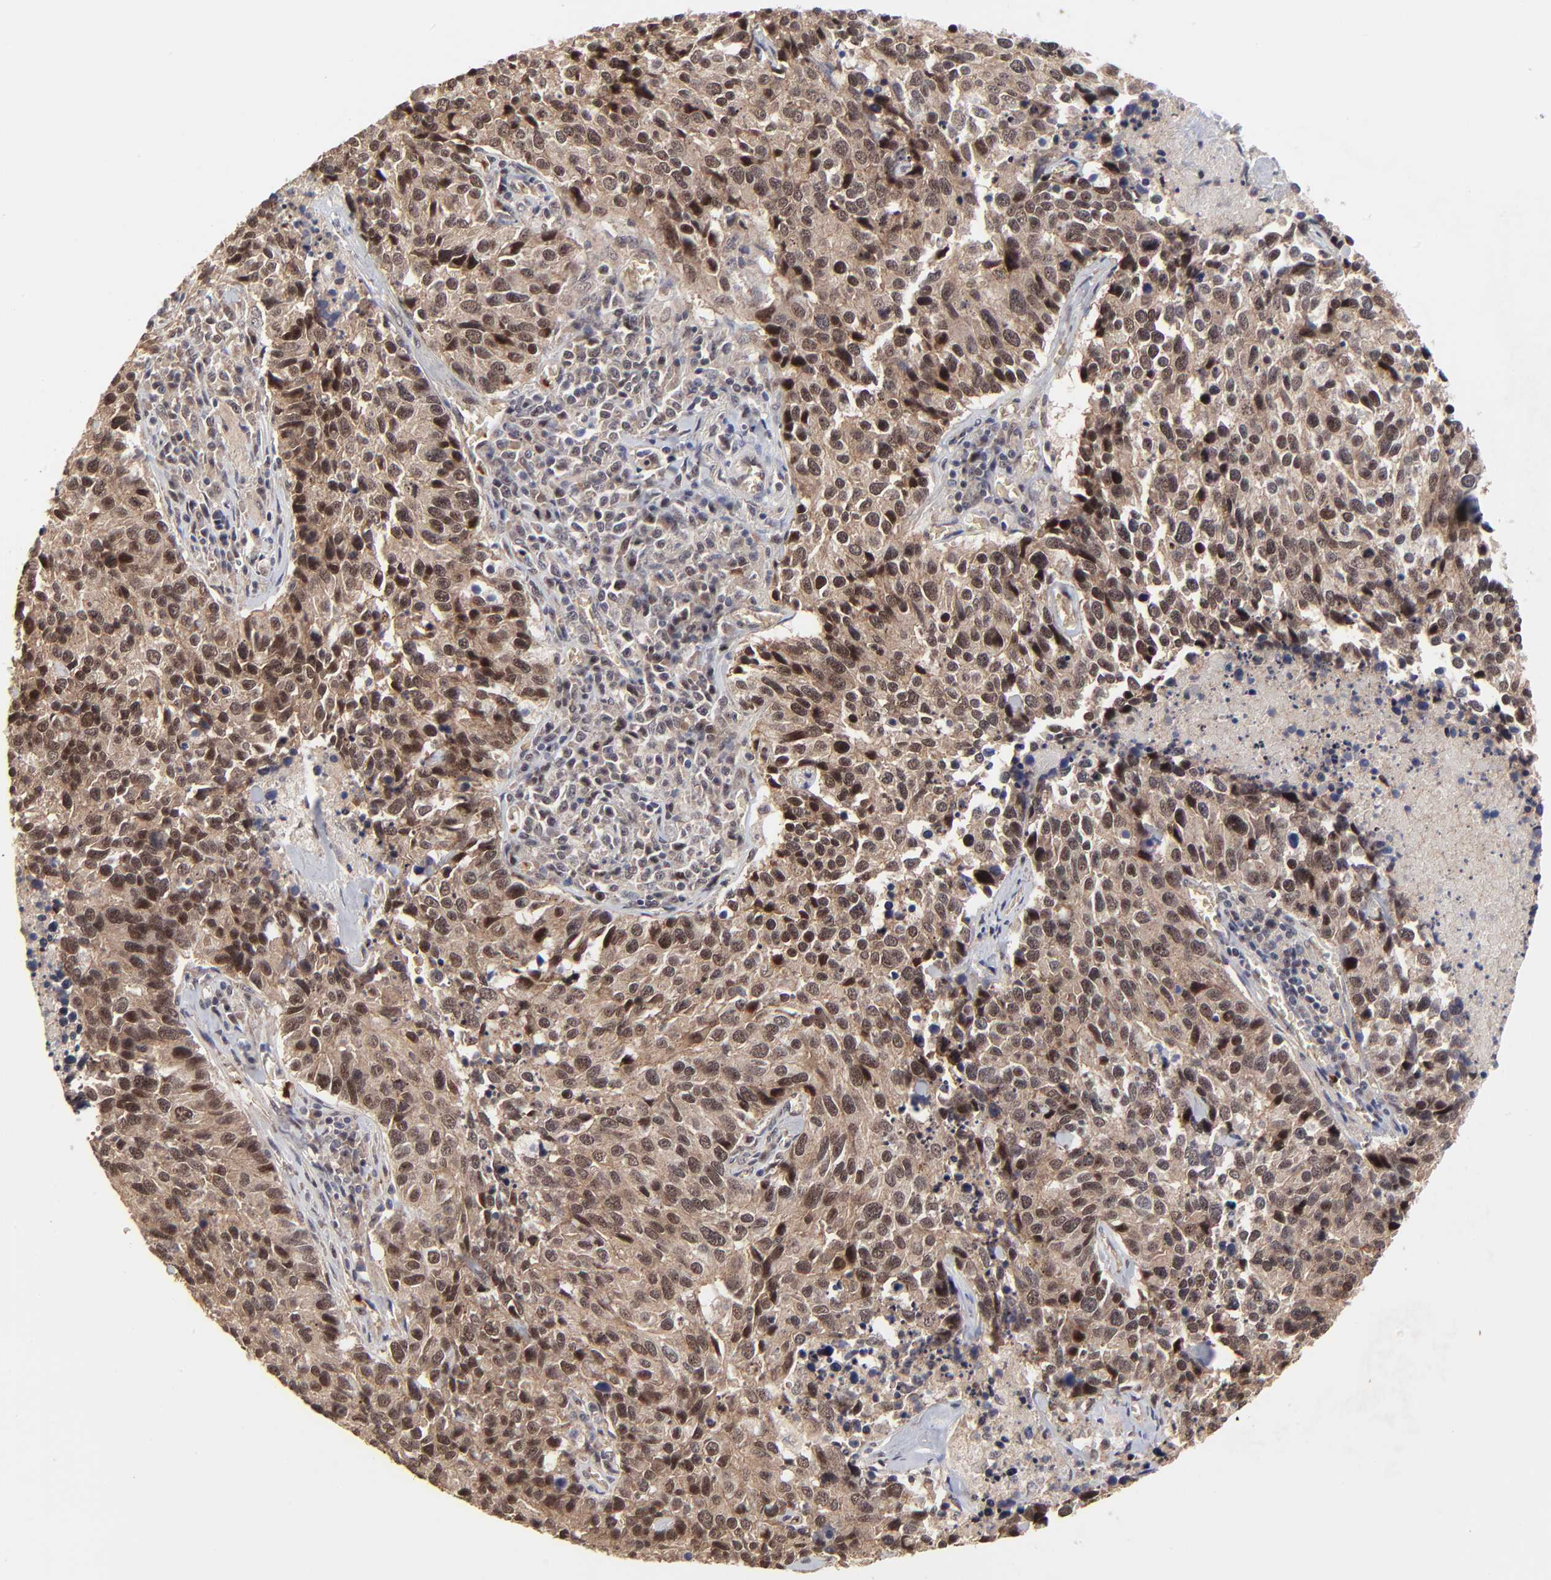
{"staining": {"intensity": "moderate", "quantity": ">75%", "location": "cytoplasmic/membranous,nuclear"}, "tissue": "lung cancer", "cell_type": "Tumor cells", "image_type": "cancer", "snomed": [{"axis": "morphology", "description": "Neoplasm, malignant, NOS"}, {"axis": "topography", "description": "Lung"}], "caption": "The immunohistochemical stain shows moderate cytoplasmic/membranous and nuclear expression in tumor cells of lung cancer tissue.", "gene": "FRMD8", "patient": {"sex": "female", "age": 76}}